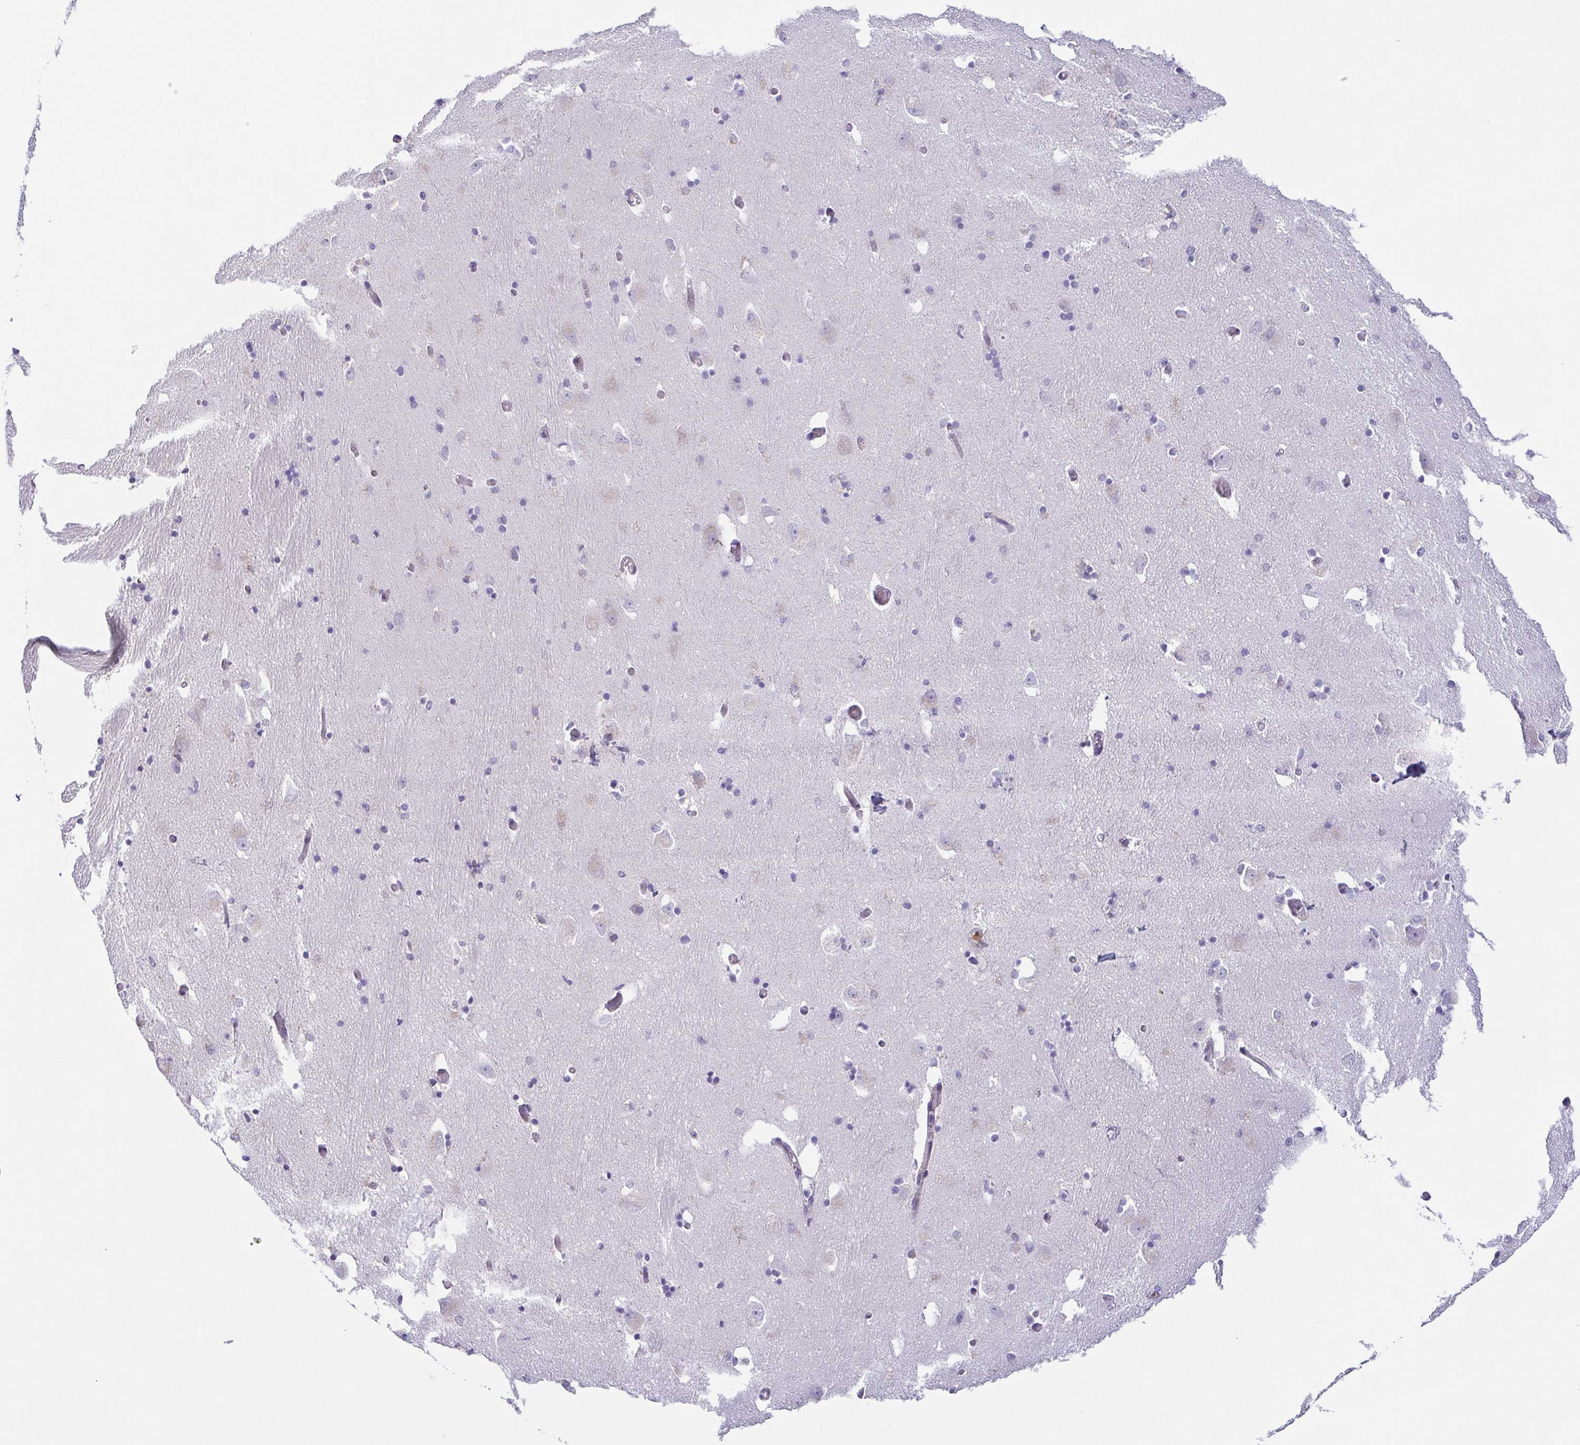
{"staining": {"intensity": "negative", "quantity": "none", "location": "none"}, "tissue": "caudate", "cell_type": "Glial cells", "image_type": "normal", "snomed": [{"axis": "morphology", "description": "Normal tissue, NOS"}, {"axis": "topography", "description": "Lateral ventricle wall"}, {"axis": "topography", "description": "Hippocampus"}], "caption": "IHC of benign human caudate displays no positivity in glial cells.", "gene": "LDLRAD1", "patient": {"sex": "female", "age": 63}}